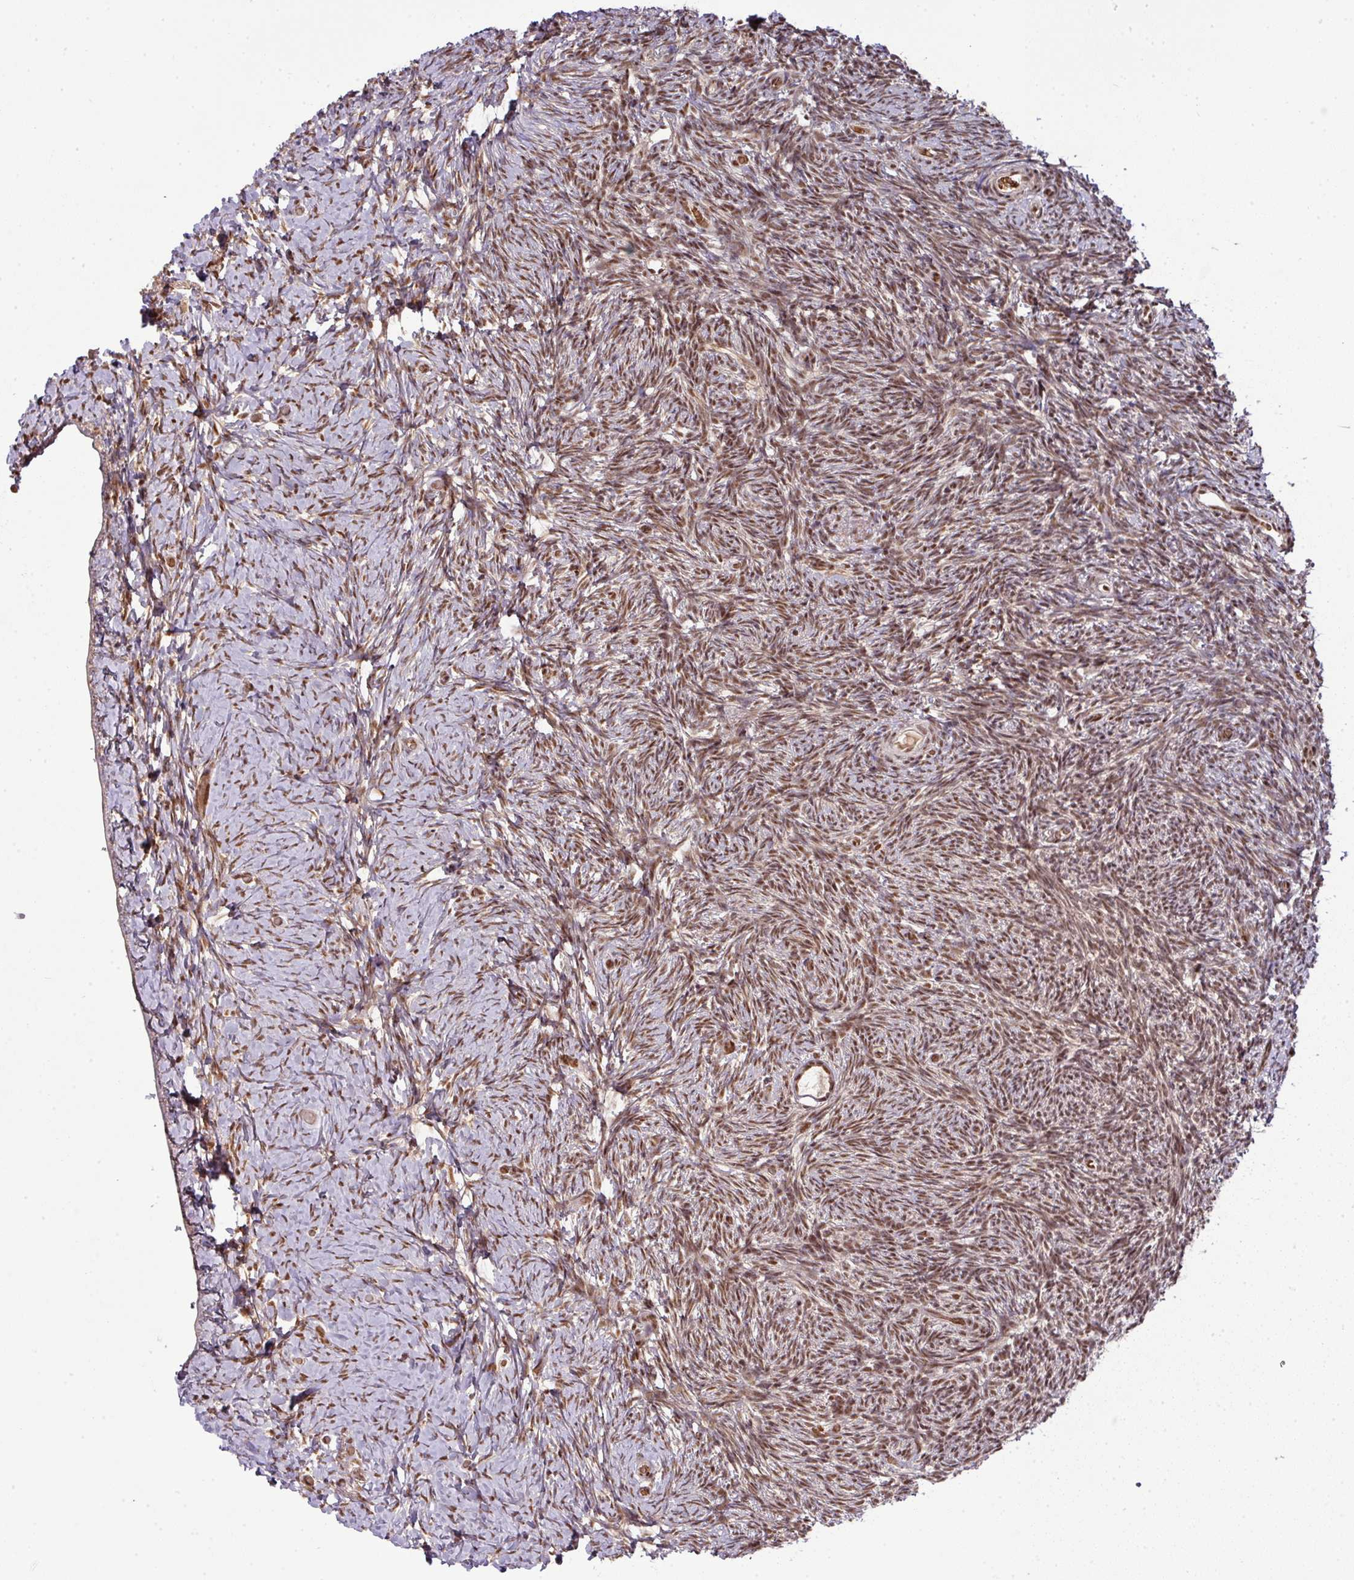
{"staining": {"intensity": "moderate", "quantity": ">75%", "location": "cytoplasmic/membranous,nuclear"}, "tissue": "ovary", "cell_type": "Follicle cells", "image_type": "normal", "snomed": [{"axis": "morphology", "description": "Normal tissue, NOS"}, {"axis": "topography", "description": "Ovary"}], "caption": "An image of human ovary stained for a protein exhibits moderate cytoplasmic/membranous,nuclear brown staining in follicle cells. The protein of interest is stained brown, and the nuclei are stained in blue (DAB (3,3'-diaminobenzidine) IHC with brightfield microscopy, high magnification).", "gene": "CIC", "patient": {"sex": "female", "age": 39}}